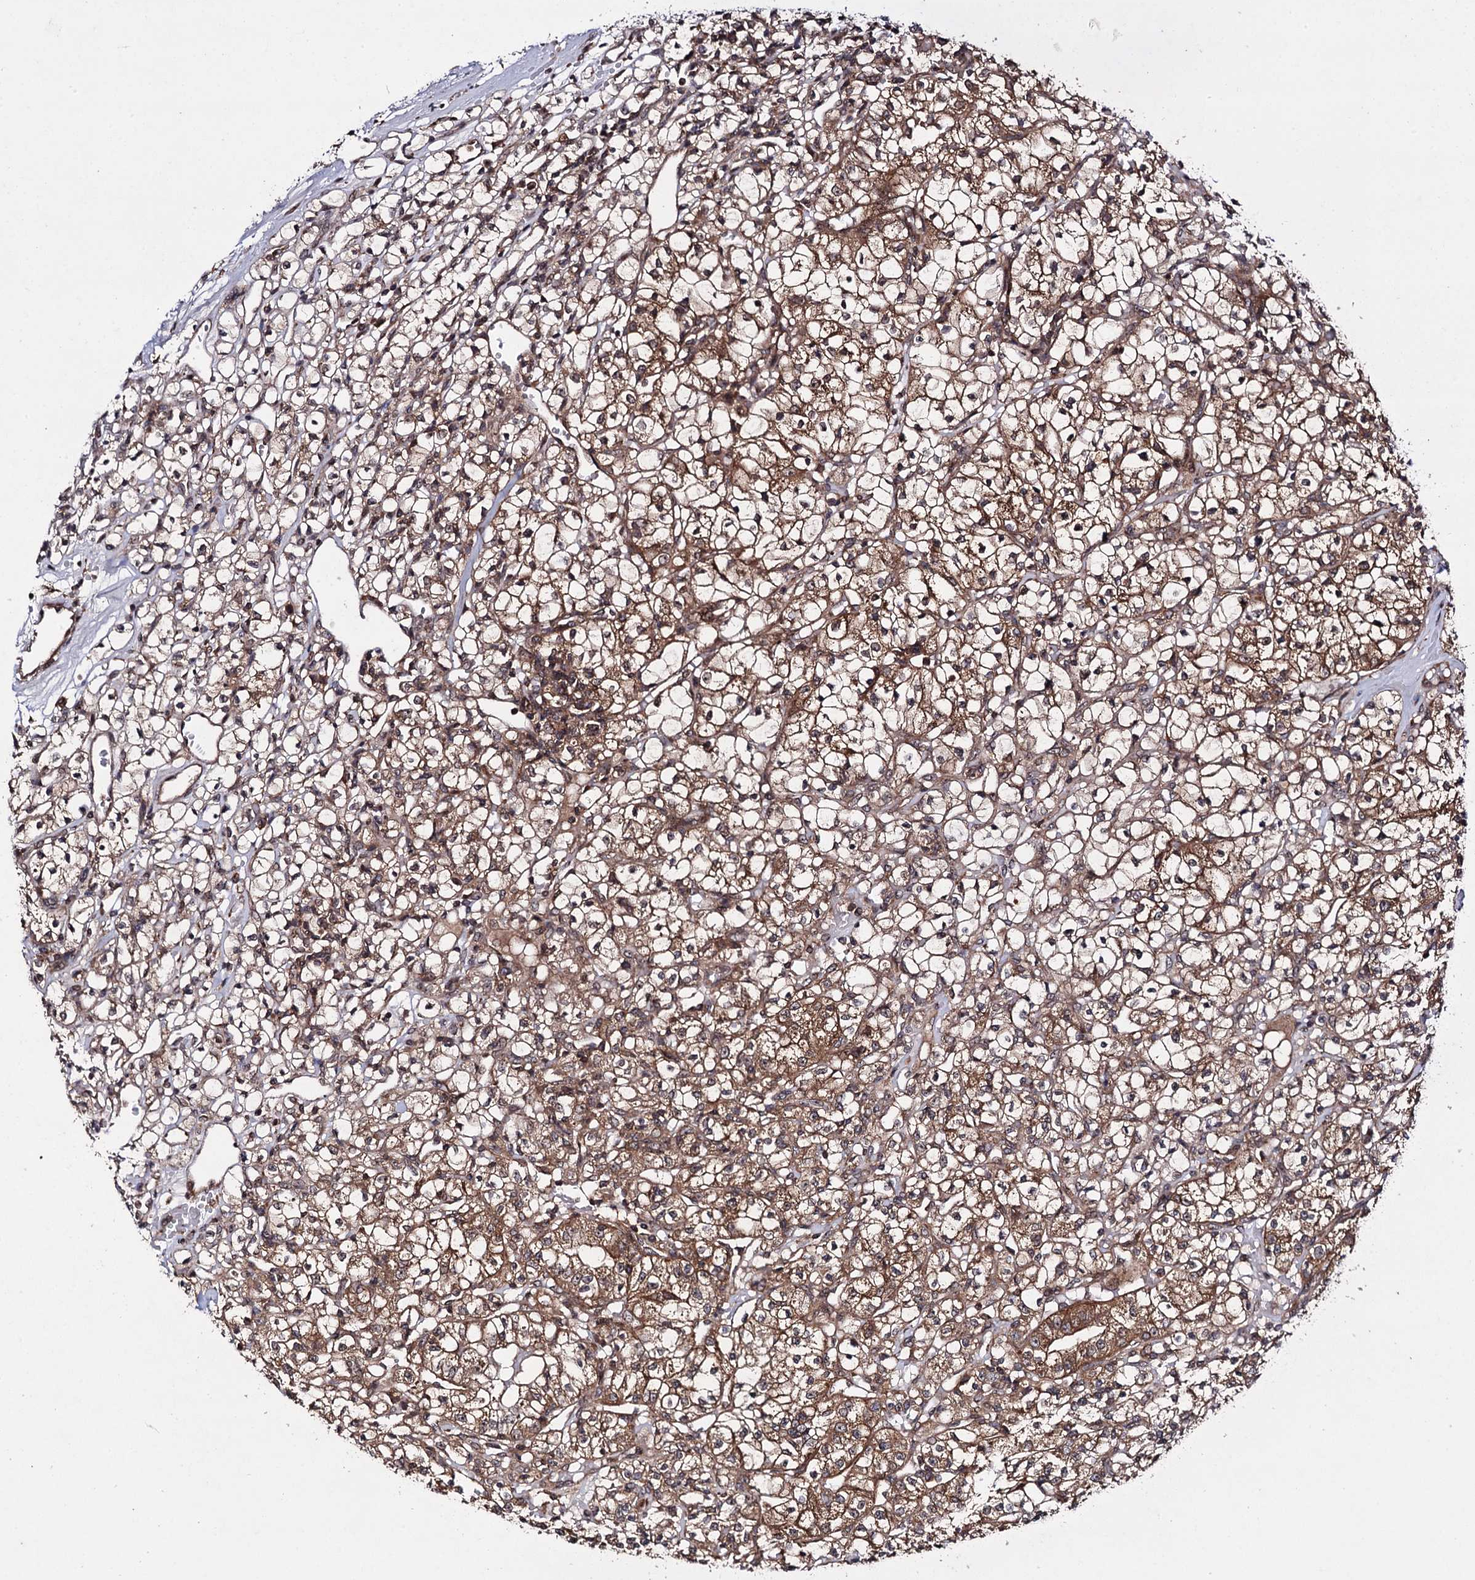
{"staining": {"intensity": "moderate", "quantity": ">75%", "location": "cytoplasmic/membranous"}, "tissue": "renal cancer", "cell_type": "Tumor cells", "image_type": "cancer", "snomed": [{"axis": "morphology", "description": "Adenocarcinoma, NOS"}, {"axis": "topography", "description": "Kidney"}], "caption": "IHC of human renal cancer demonstrates medium levels of moderate cytoplasmic/membranous positivity in approximately >75% of tumor cells. Immunohistochemistry stains the protein of interest in brown and the nuclei are stained blue.", "gene": "KXD1", "patient": {"sex": "female", "age": 59}}